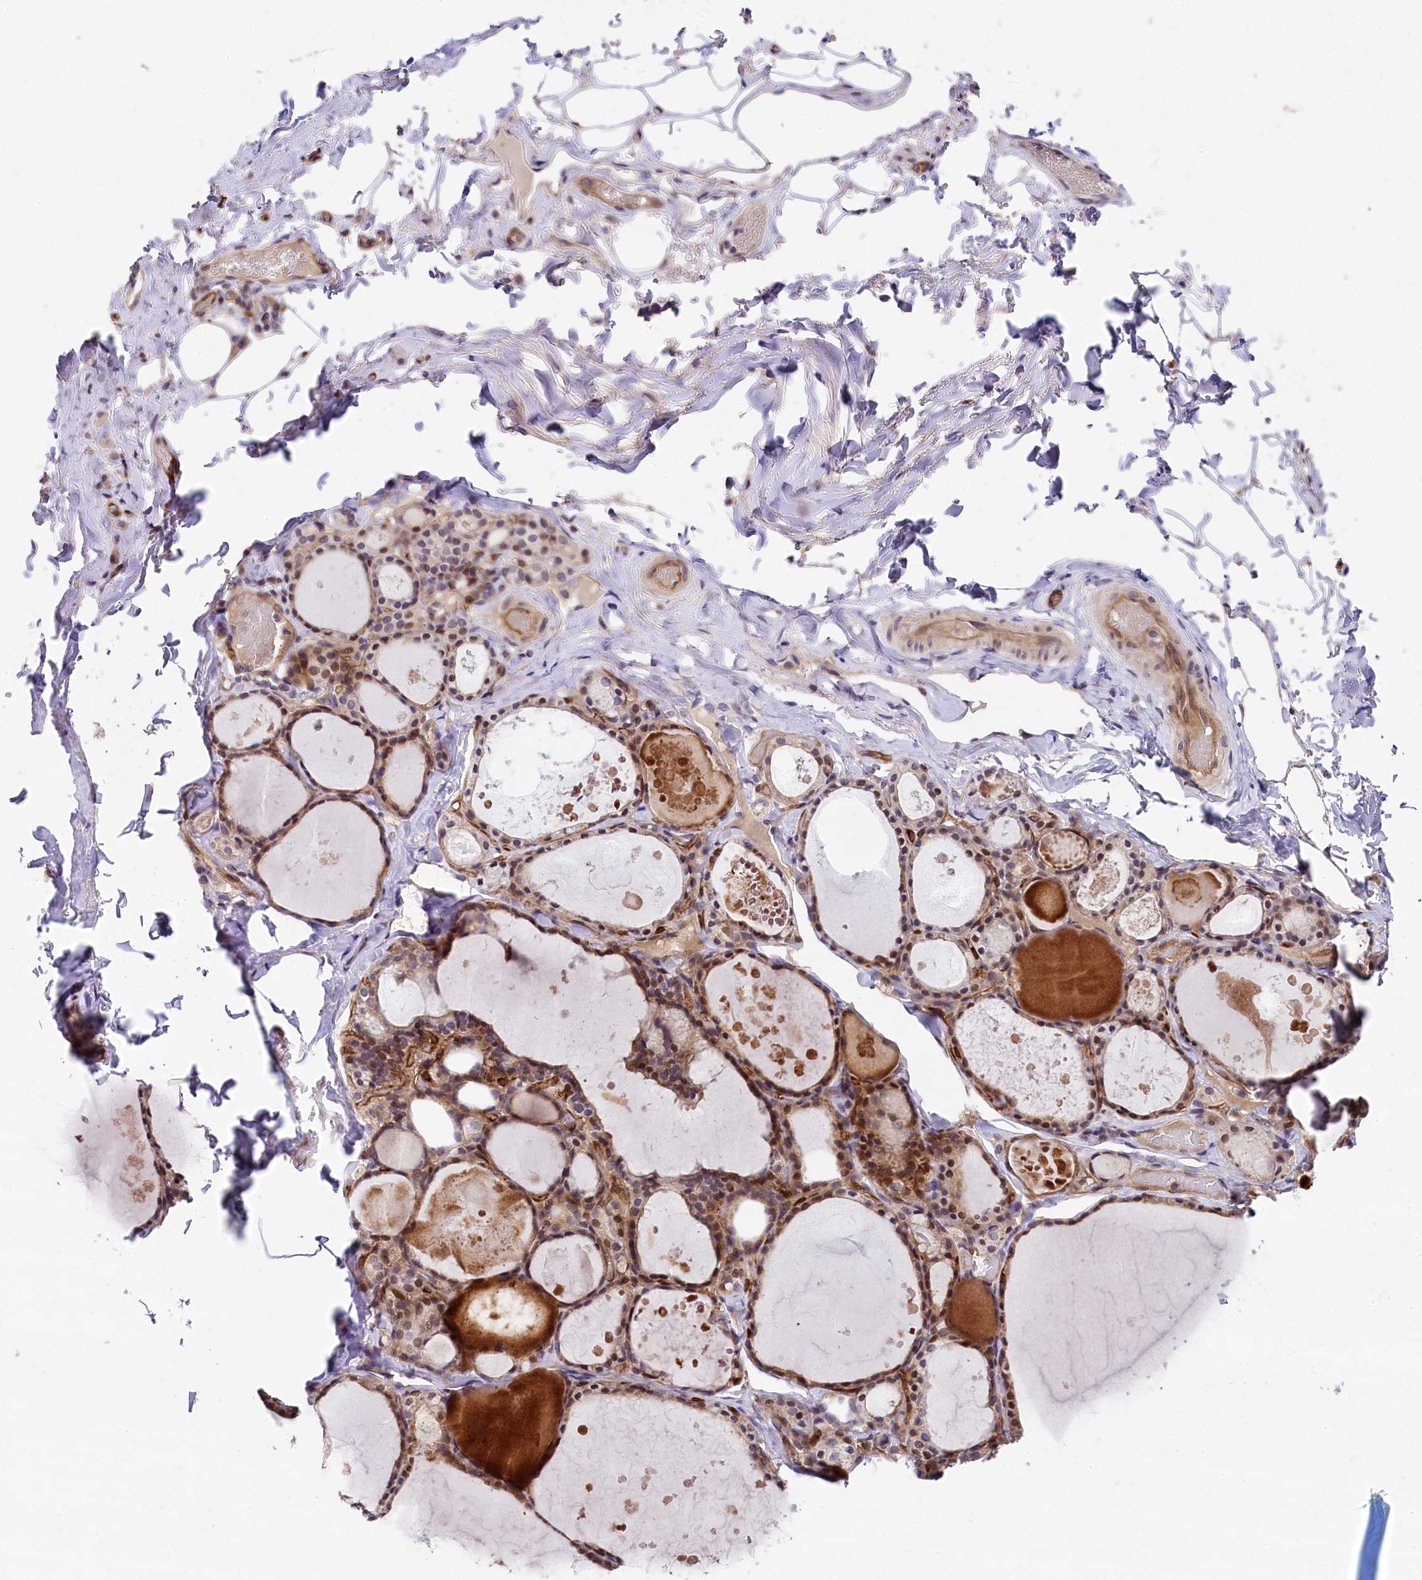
{"staining": {"intensity": "moderate", "quantity": "25%-75%", "location": "cytoplasmic/membranous,nuclear"}, "tissue": "thyroid gland", "cell_type": "Glandular cells", "image_type": "normal", "snomed": [{"axis": "morphology", "description": "Normal tissue, NOS"}, {"axis": "topography", "description": "Thyroid gland"}], "caption": "Immunohistochemical staining of unremarkable human thyroid gland exhibits 25%-75% levels of moderate cytoplasmic/membranous,nuclear protein positivity in approximately 25%-75% of glandular cells. (IHC, brightfield microscopy, high magnification).", "gene": "SNRK", "patient": {"sex": "male", "age": 56}}